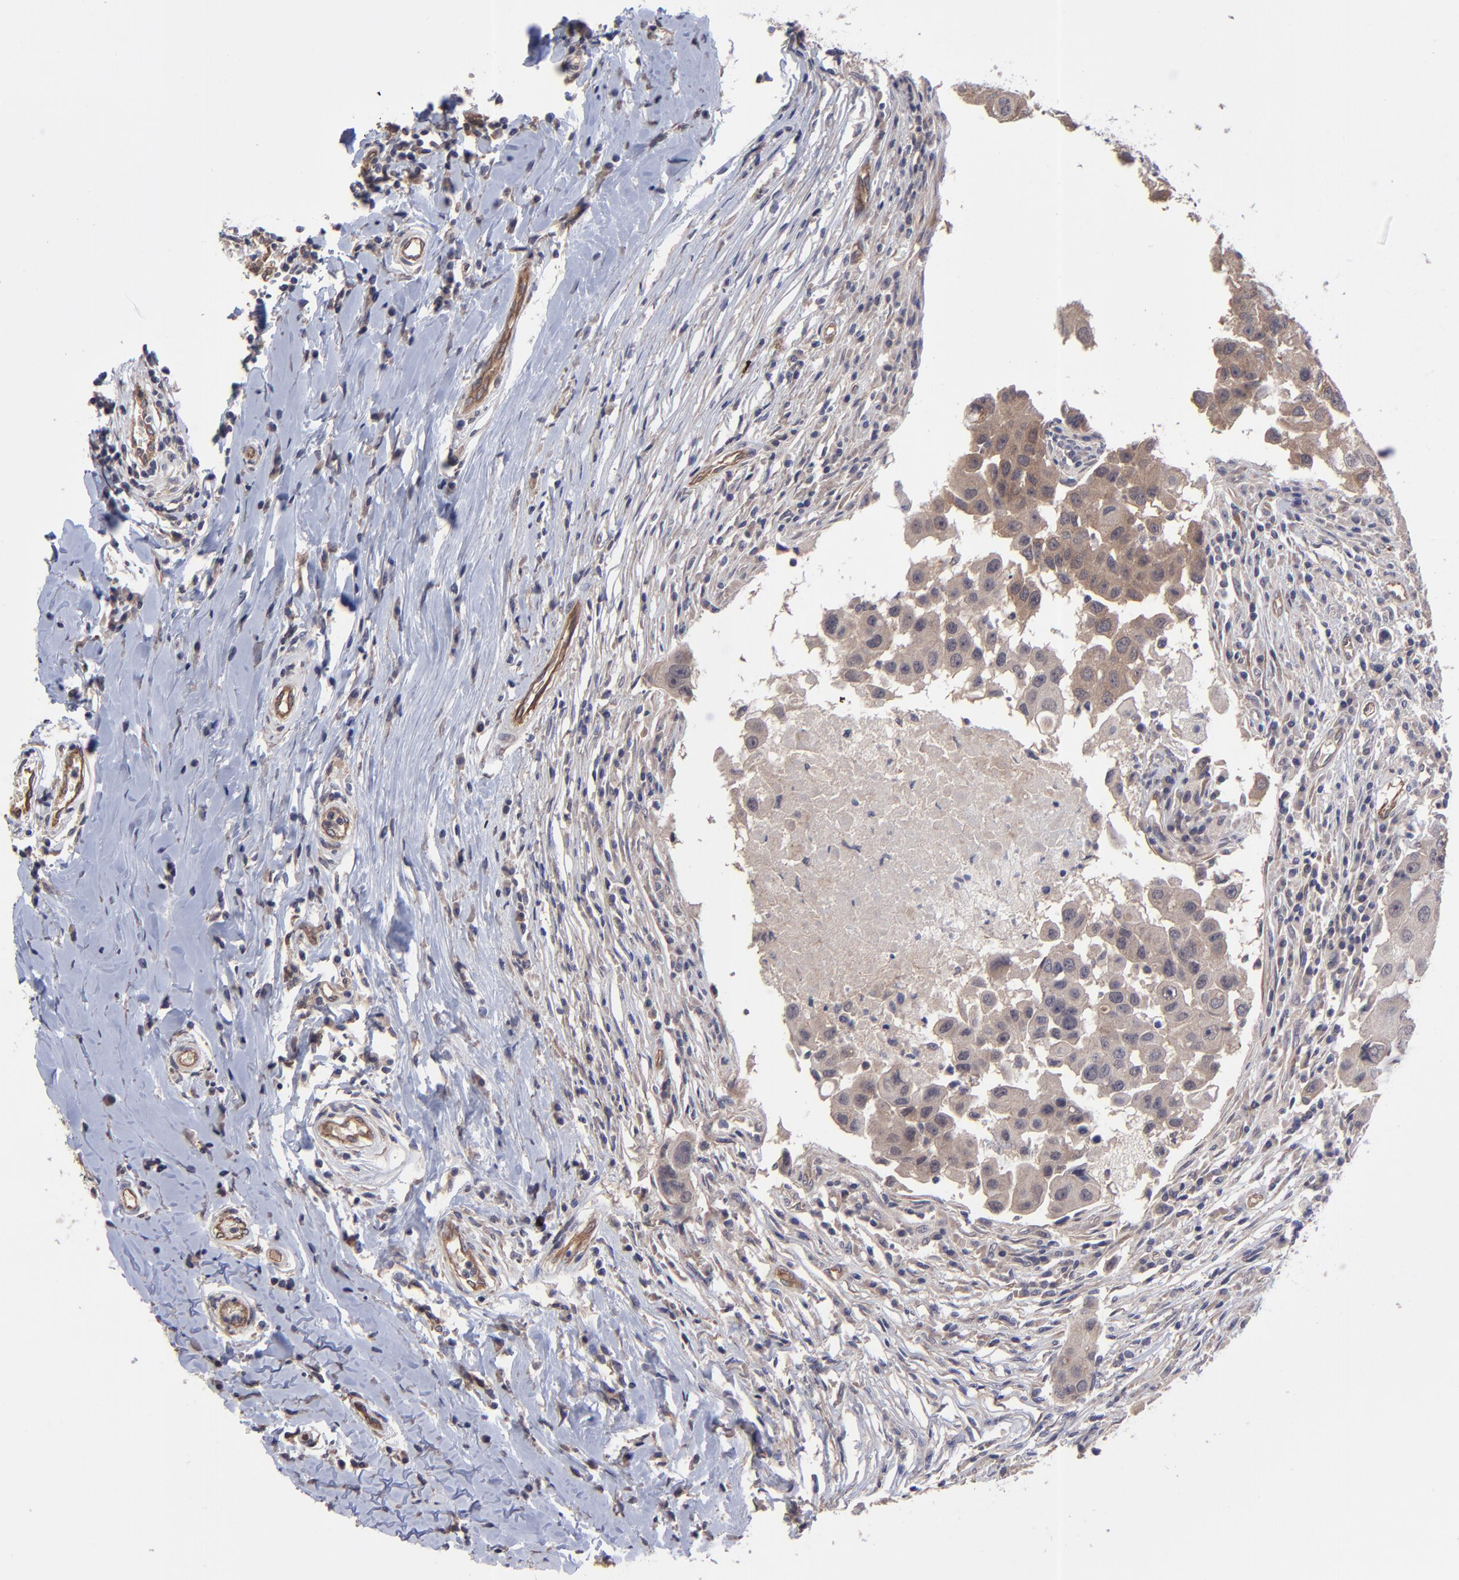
{"staining": {"intensity": "weak", "quantity": "25%-75%", "location": "cytoplasmic/membranous"}, "tissue": "breast cancer", "cell_type": "Tumor cells", "image_type": "cancer", "snomed": [{"axis": "morphology", "description": "Duct carcinoma"}, {"axis": "topography", "description": "Breast"}], "caption": "A low amount of weak cytoplasmic/membranous expression is seen in approximately 25%-75% of tumor cells in breast cancer tissue.", "gene": "ZNF780B", "patient": {"sex": "female", "age": 27}}